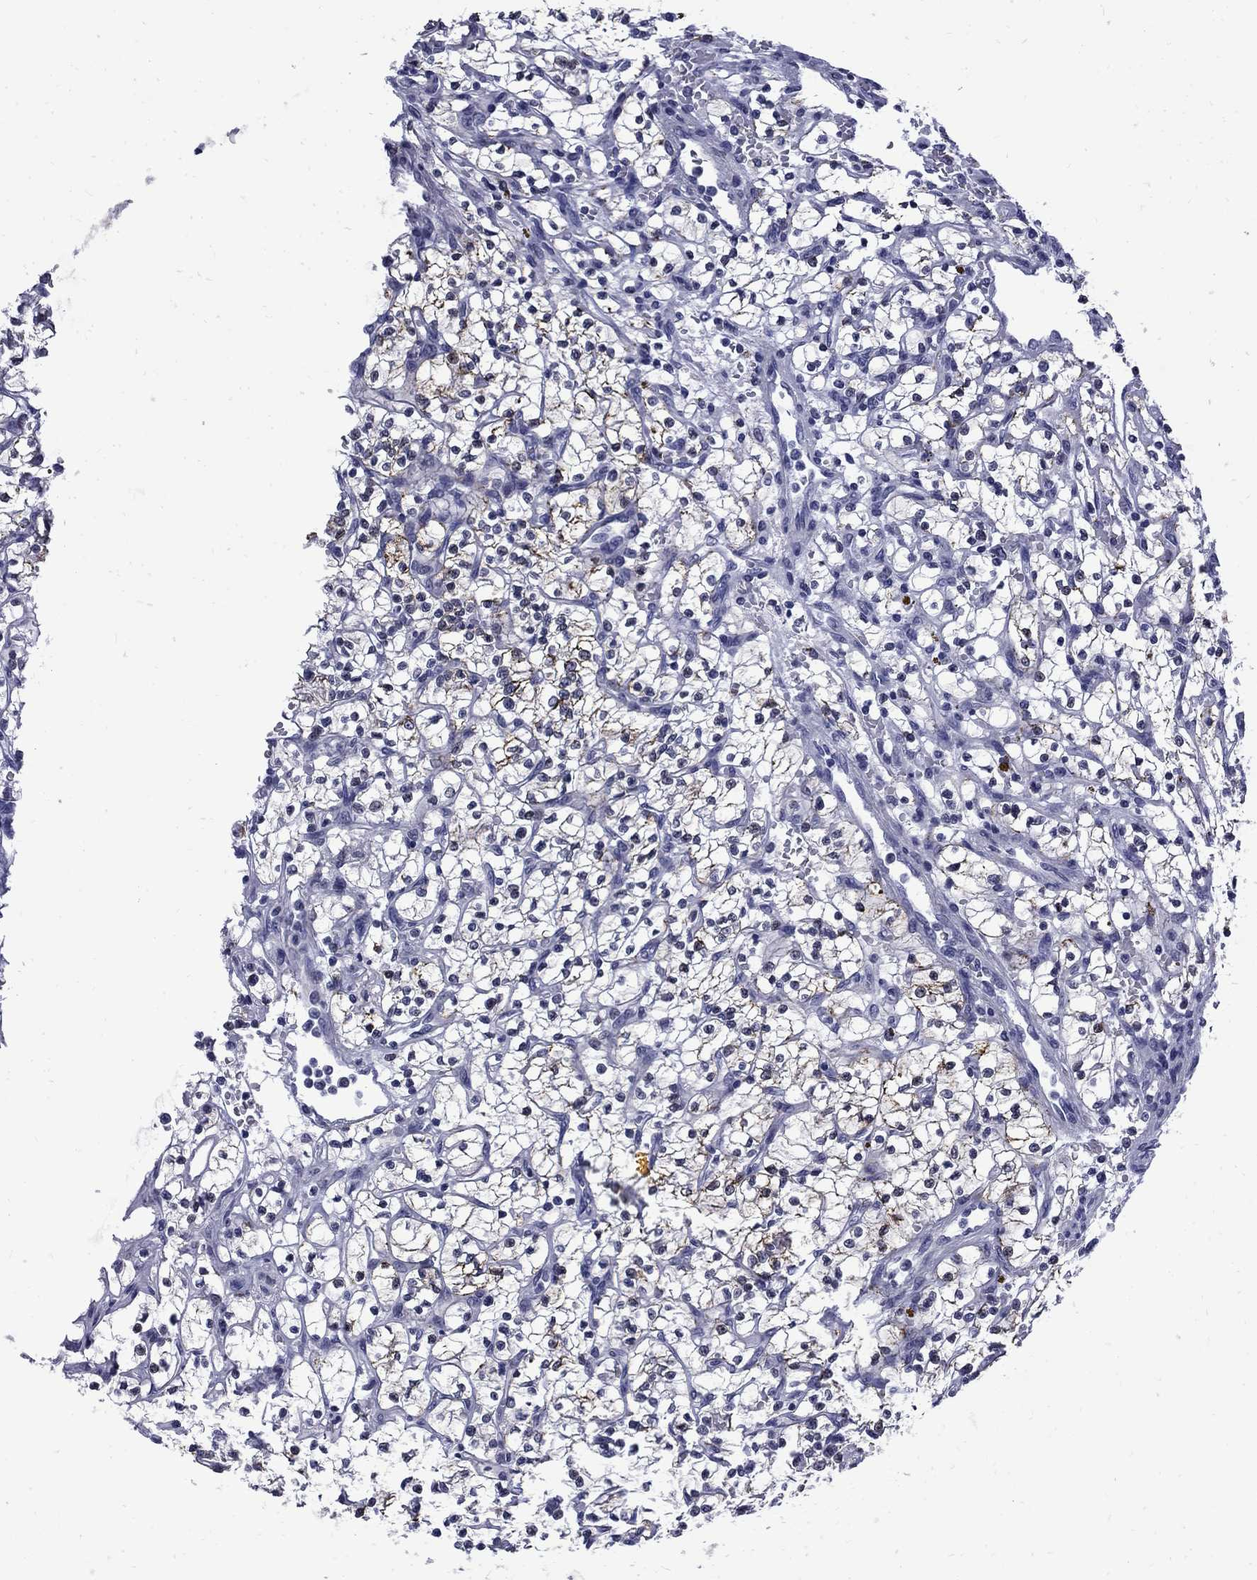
{"staining": {"intensity": "moderate", "quantity": "<25%", "location": "cytoplasmic/membranous"}, "tissue": "renal cancer", "cell_type": "Tumor cells", "image_type": "cancer", "snomed": [{"axis": "morphology", "description": "Adenocarcinoma, NOS"}, {"axis": "topography", "description": "Kidney"}], "caption": "Immunohistochemistry of human renal cancer (adenocarcinoma) exhibits low levels of moderate cytoplasmic/membranous expression in about <25% of tumor cells.", "gene": "MGARP", "patient": {"sex": "female", "age": 64}}